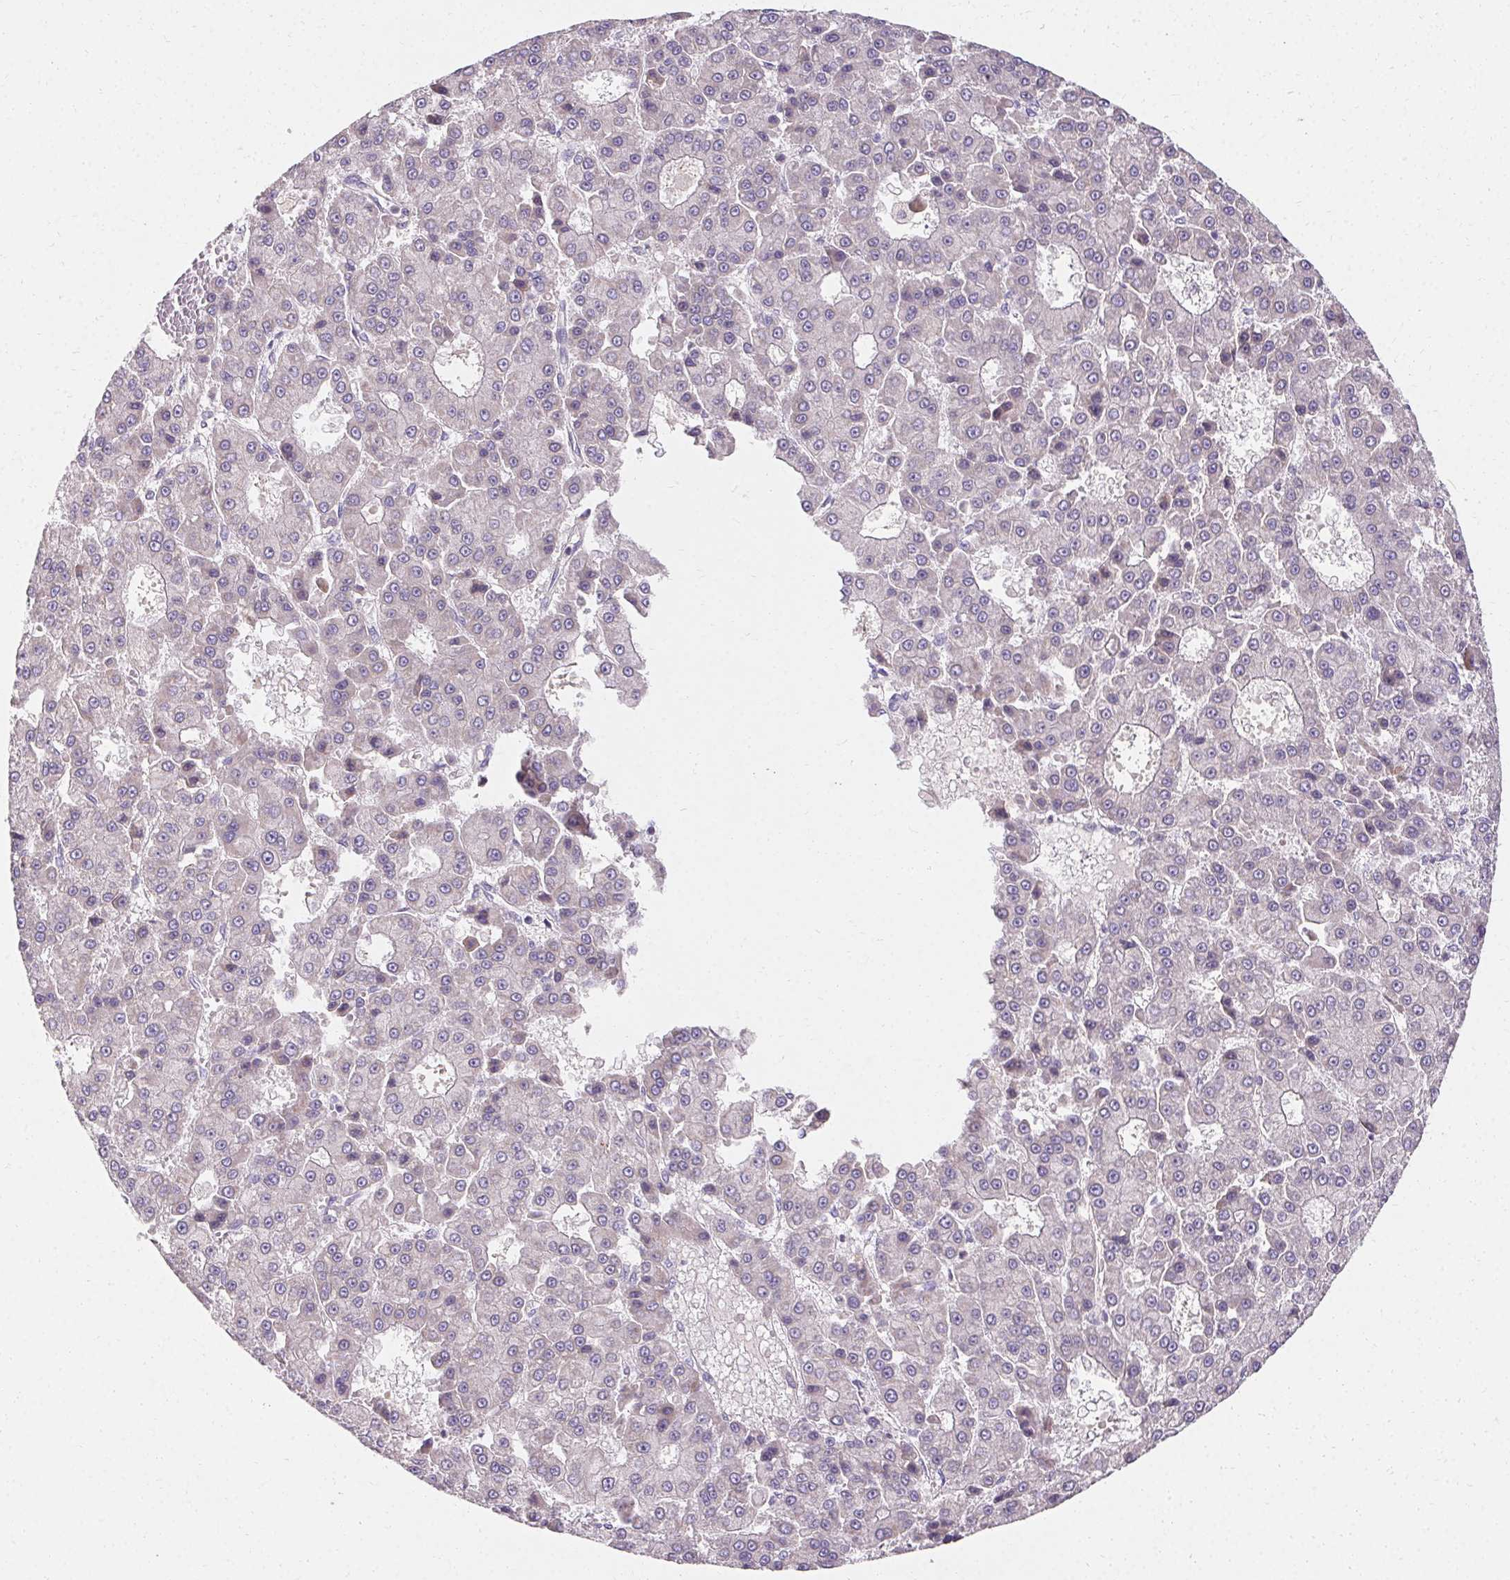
{"staining": {"intensity": "negative", "quantity": "none", "location": "none"}, "tissue": "liver cancer", "cell_type": "Tumor cells", "image_type": "cancer", "snomed": [{"axis": "morphology", "description": "Carcinoma, Hepatocellular, NOS"}, {"axis": "topography", "description": "Liver"}], "caption": "Tumor cells are negative for brown protein staining in liver hepatocellular carcinoma. Brightfield microscopy of immunohistochemistry (IHC) stained with DAB (brown) and hematoxylin (blue), captured at high magnification.", "gene": "TRIP13", "patient": {"sex": "male", "age": 70}}